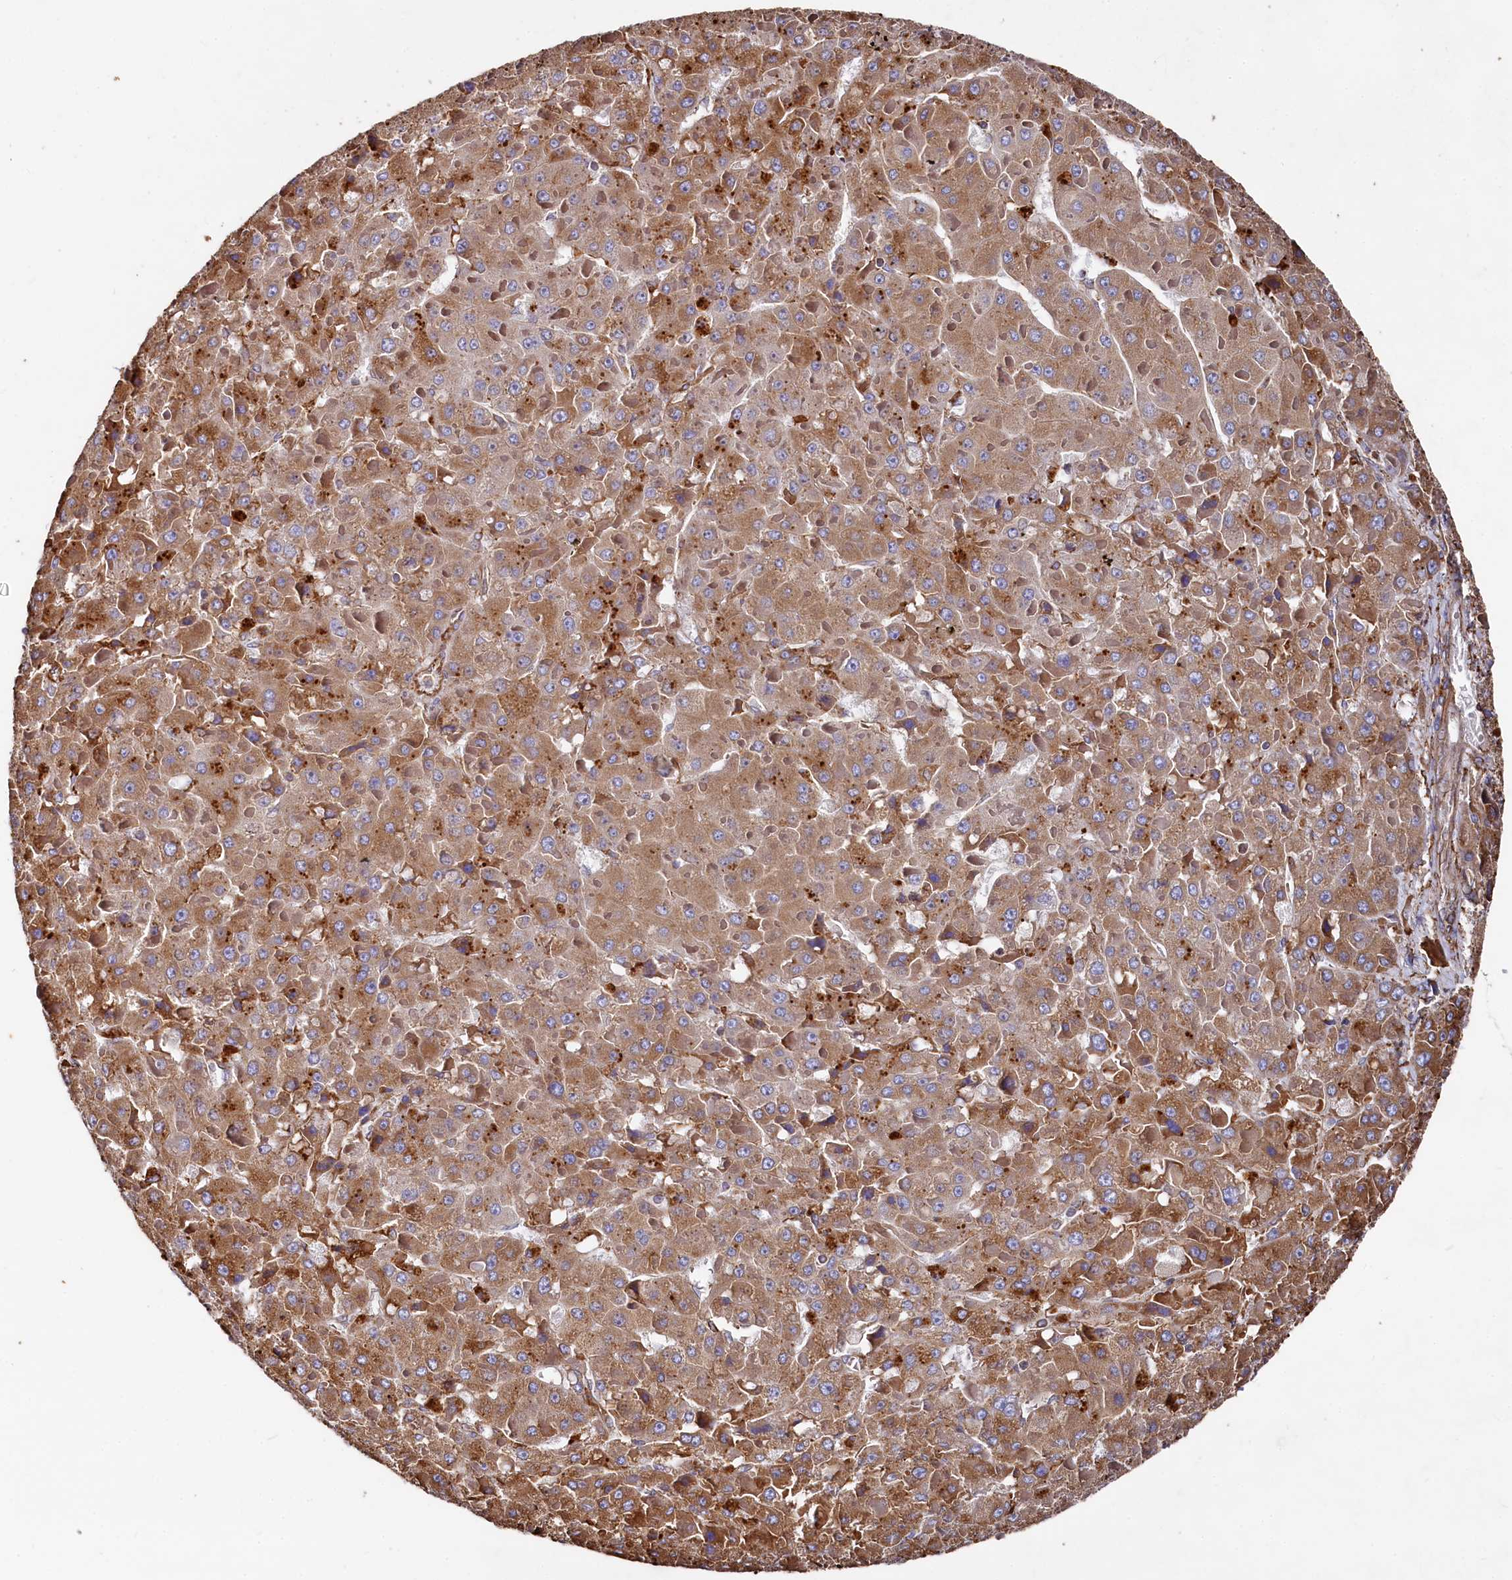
{"staining": {"intensity": "moderate", "quantity": ">75%", "location": "cytoplasmic/membranous"}, "tissue": "liver cancer", "cell_type": "Tumor cells", "image_type": "cancer", "snomed": [{"axis": "morphology", "description": "Carcinoma, Hepatocellular, NOS"}, {"axis": "topography", "description": "Liver"}], "caption": "Human liver cancer (hepatocellular carcinoma) stained with a protein marker exhibits moderate staining in tumor cells.", "gene": "NEURL1B", "patient": {"sex": "female", "age": 73}}